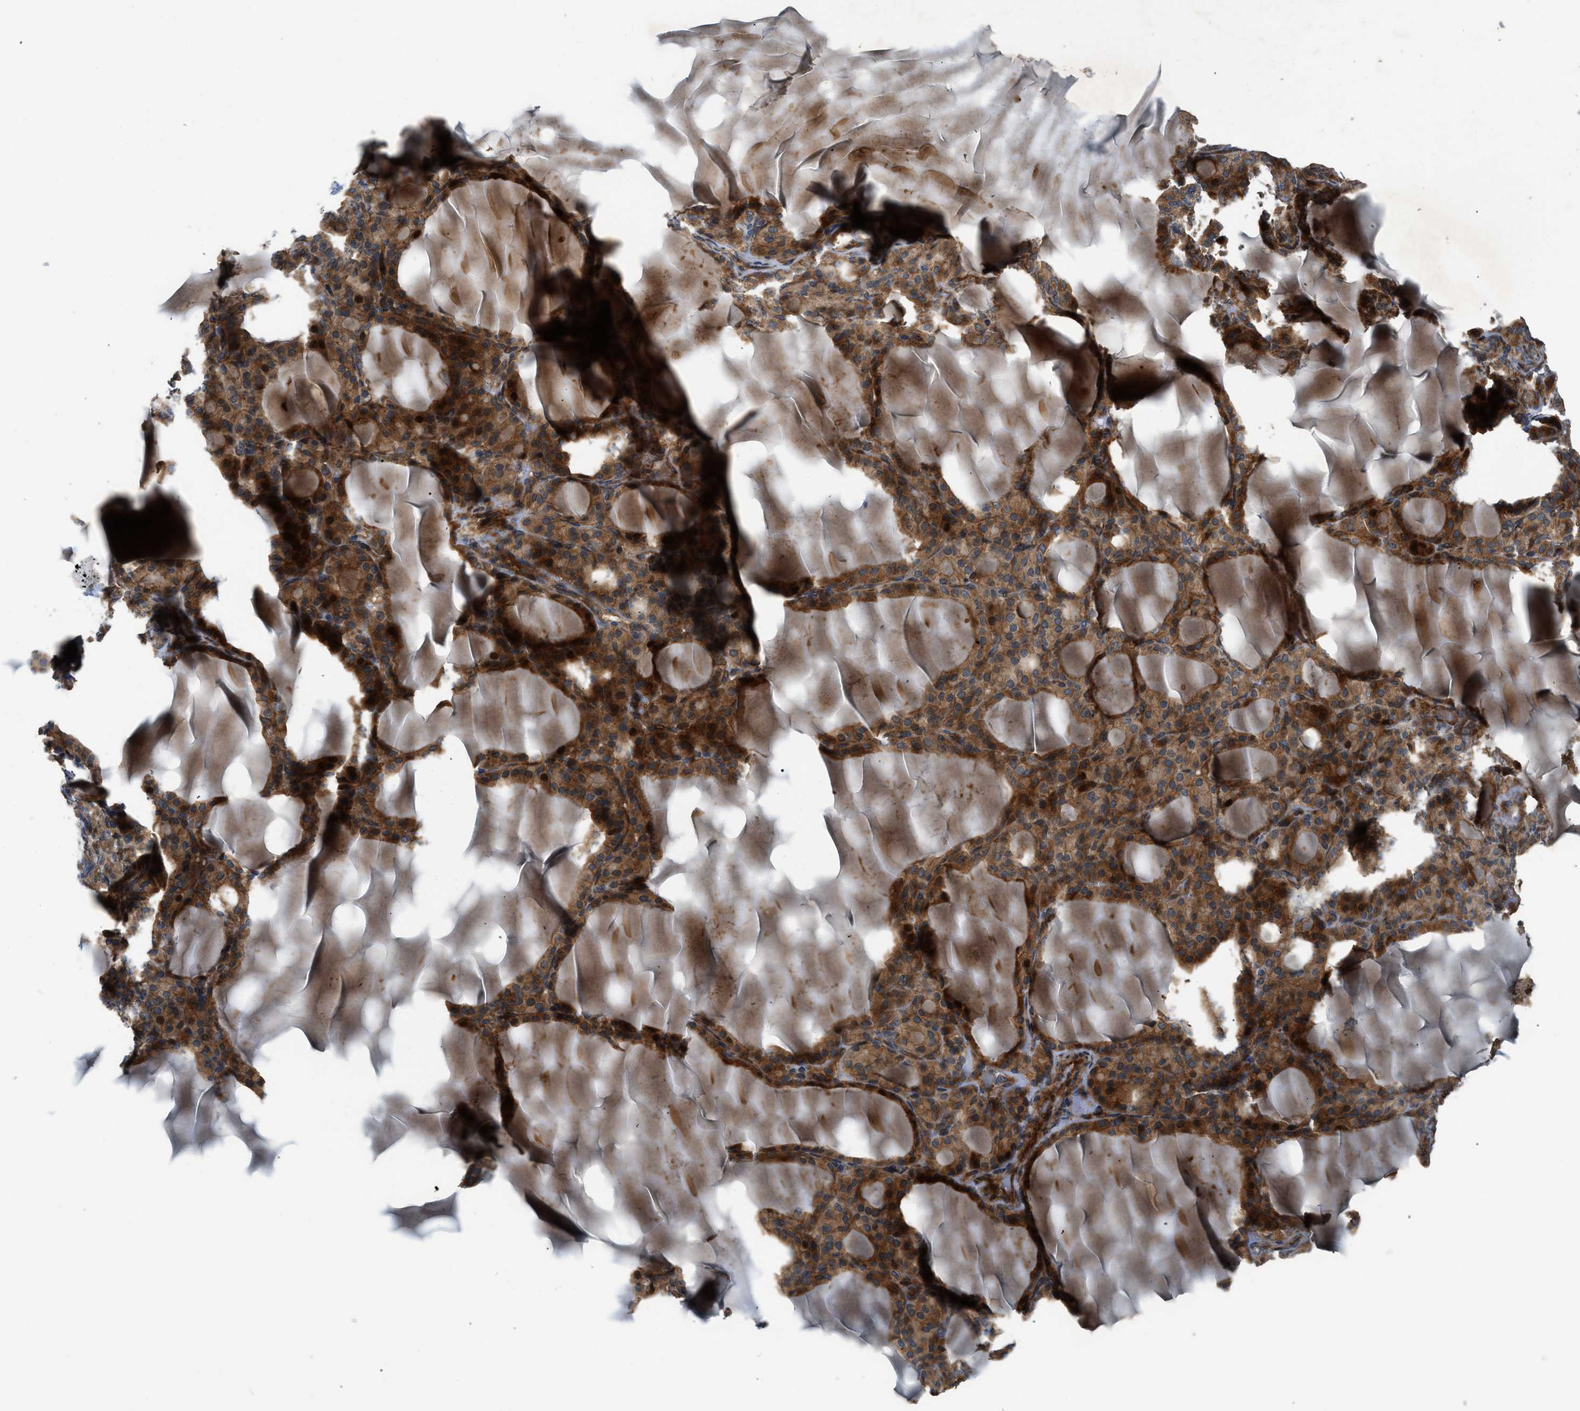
{"staining": {"intensity": "moderate", "quantity": ">75%", "location": "cytoplasmic/membranous"}, "tissue": "thyroid gland", "cell_type": "Glandular cells", "image_type": "normal", "snomed": [{"axis": "morphology", "description": "Normal tissue, NOS"}, {"axis": "topography", "description": "Thyroid gland"}], "caption": "Benign thyroid gland shows moderate cytoplasmic/membranous staining in about >75% of glandular cells.", "gene": "CNNM3", "patient": {"sex": "female", "age": 28}}